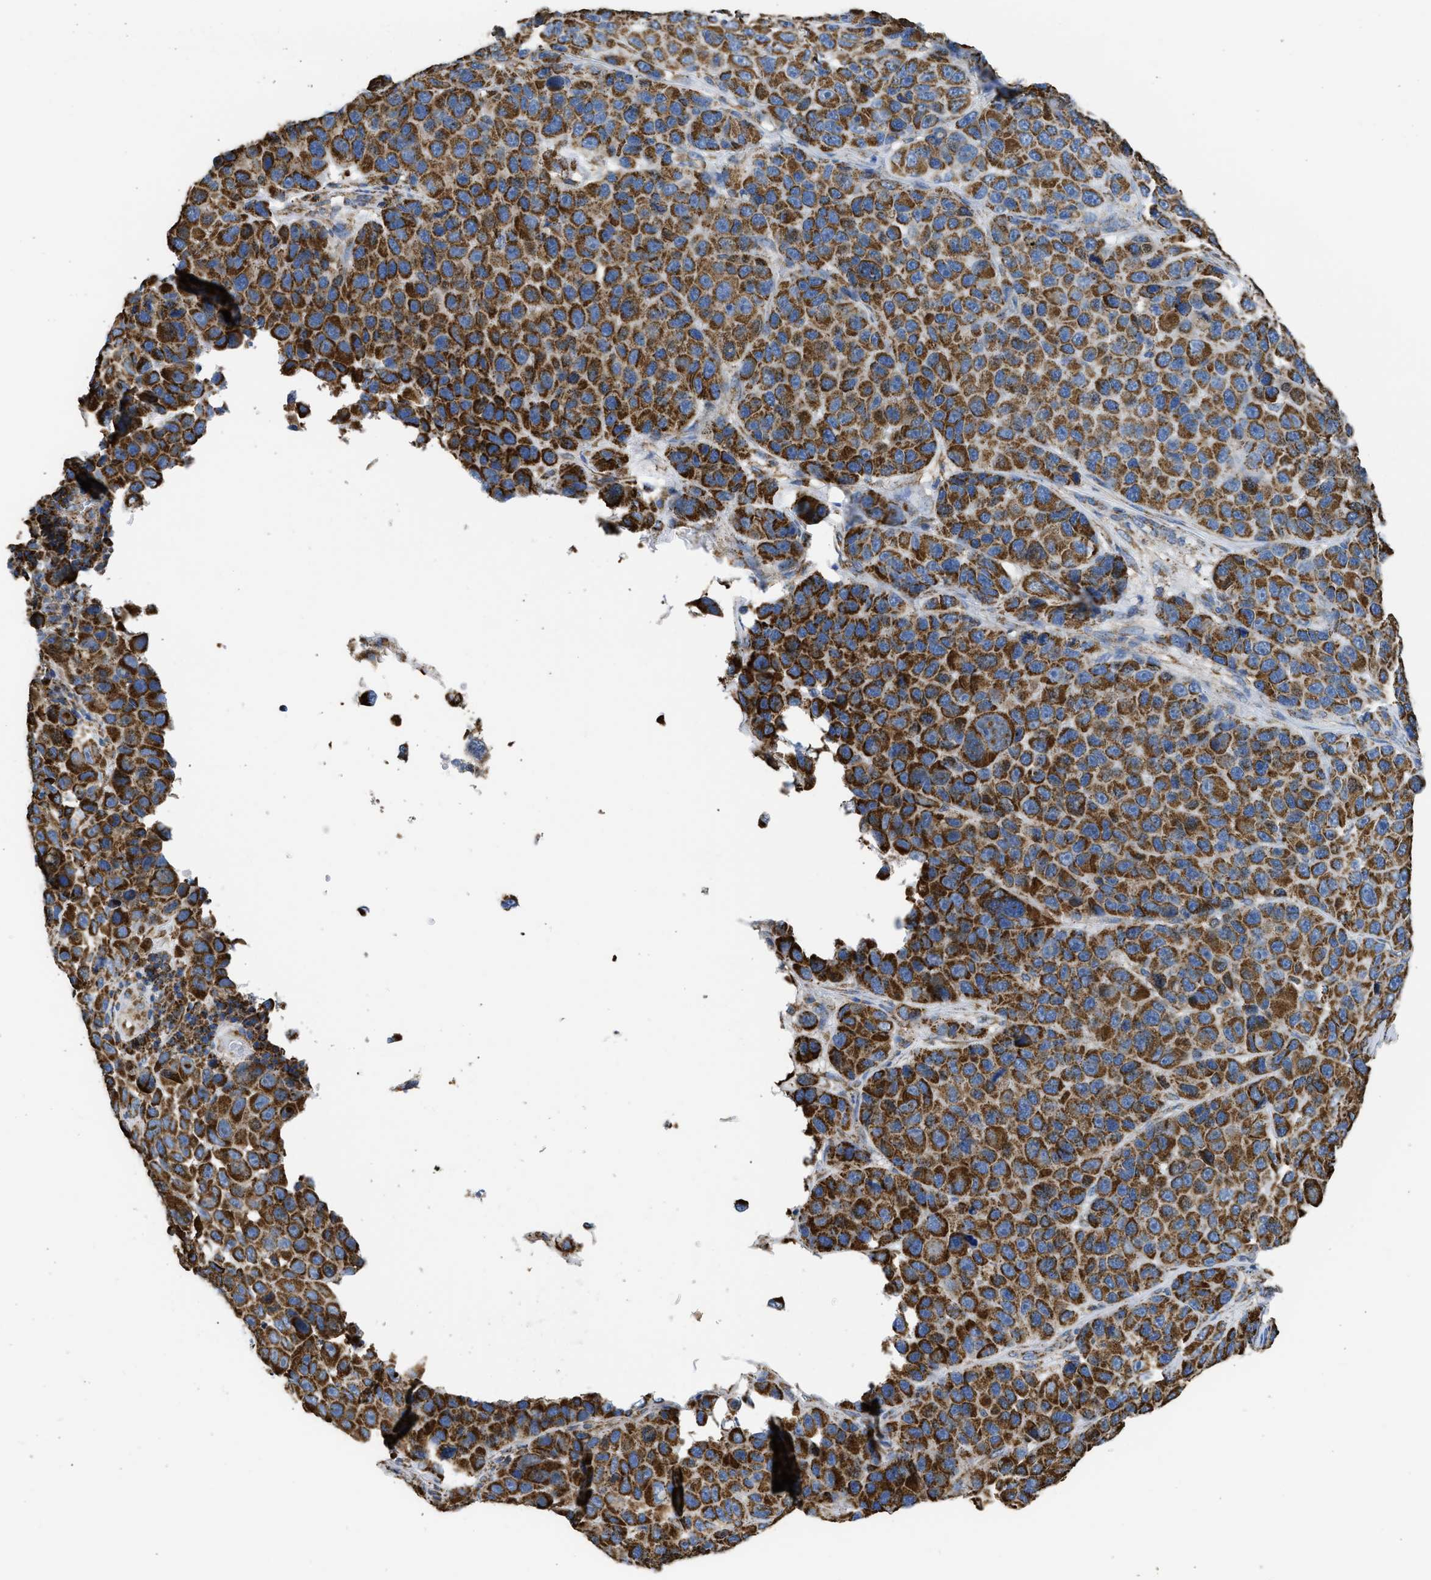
{"staining": {"intensity": "strong", "quantity": ">75%", "location": "cytoplasmic/membranous"}, "tissue": "melanoma", "cell_type": "Tumor cells", "image_type": "cancer", "snomed": [{"axis": "morphology", "description": "Malignant melanoma, NOS"}, {"axis": "topography", "description": "Skin"}], "caption": "Tumor cells exhibit high levels of strong cytoplasmic/membranous expression in approximately >75% of cells in malignant melanoma.", "gene": "CYCS", "patient": {"sex": "male", "age": 53}}